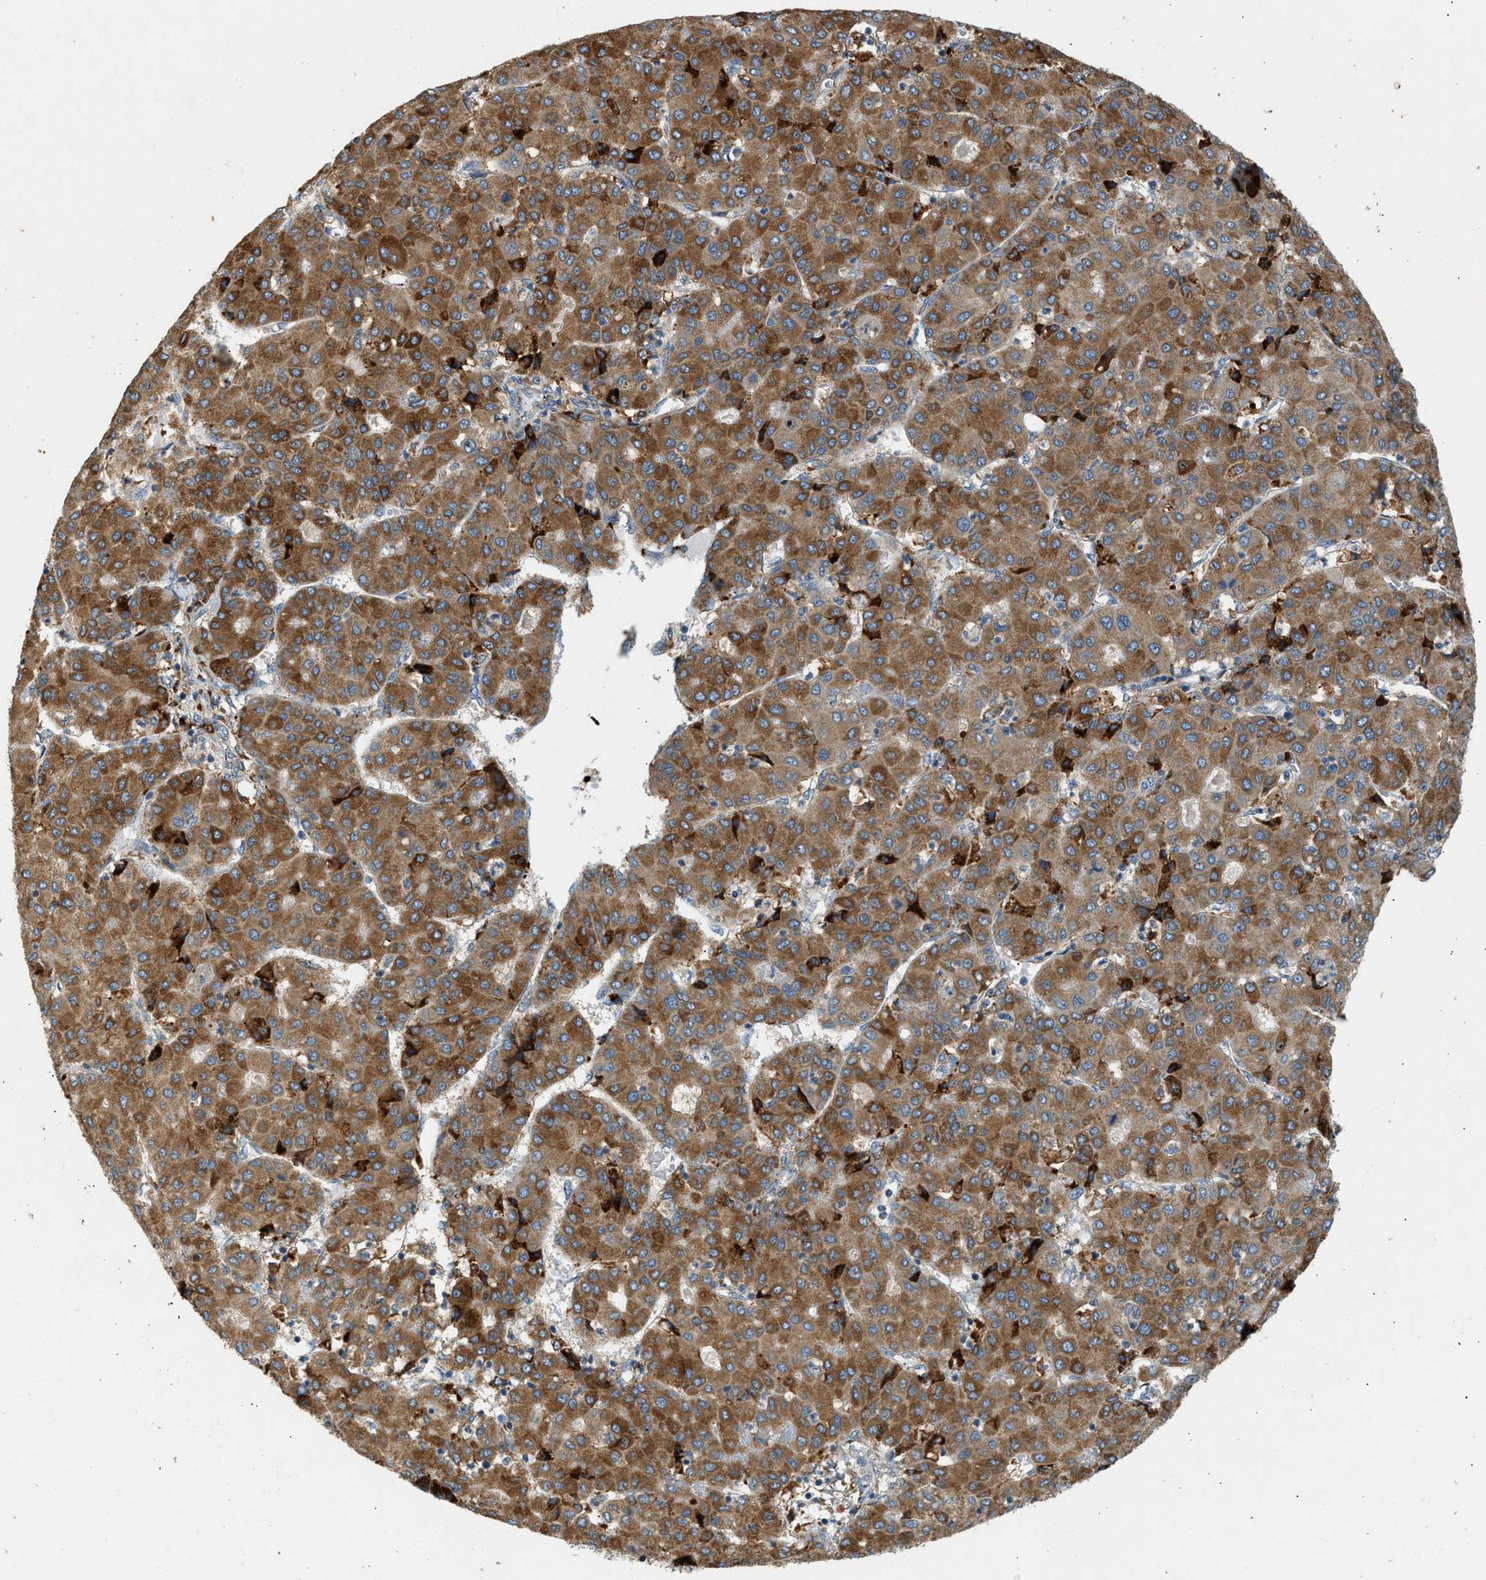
{"staining": {"intensity": "moderate", "quantity": ">75%", "location": "cytoplasmic/membranous"}, "tissue": "liver cancer", "cell_type": "Tumor cells", "image_type": "cancer", "snomed": [{"axis": "morphology", "description": "Carcinoma, Hepatocellular, NOS"}, {"axis": "topography", "description": "Liver"}], "caption": "Moderate cytoplasmic/membranous protein expression is identified in about >75% of tumor cells in liver cancer. The staining was performed using DAB to visualize the protein expression in brown, while the nuclei were stained in blue with hematoxylin (Magnification: 20x).", "gene": "CTSB", "patient": {"sex": "male", "age": 65}}